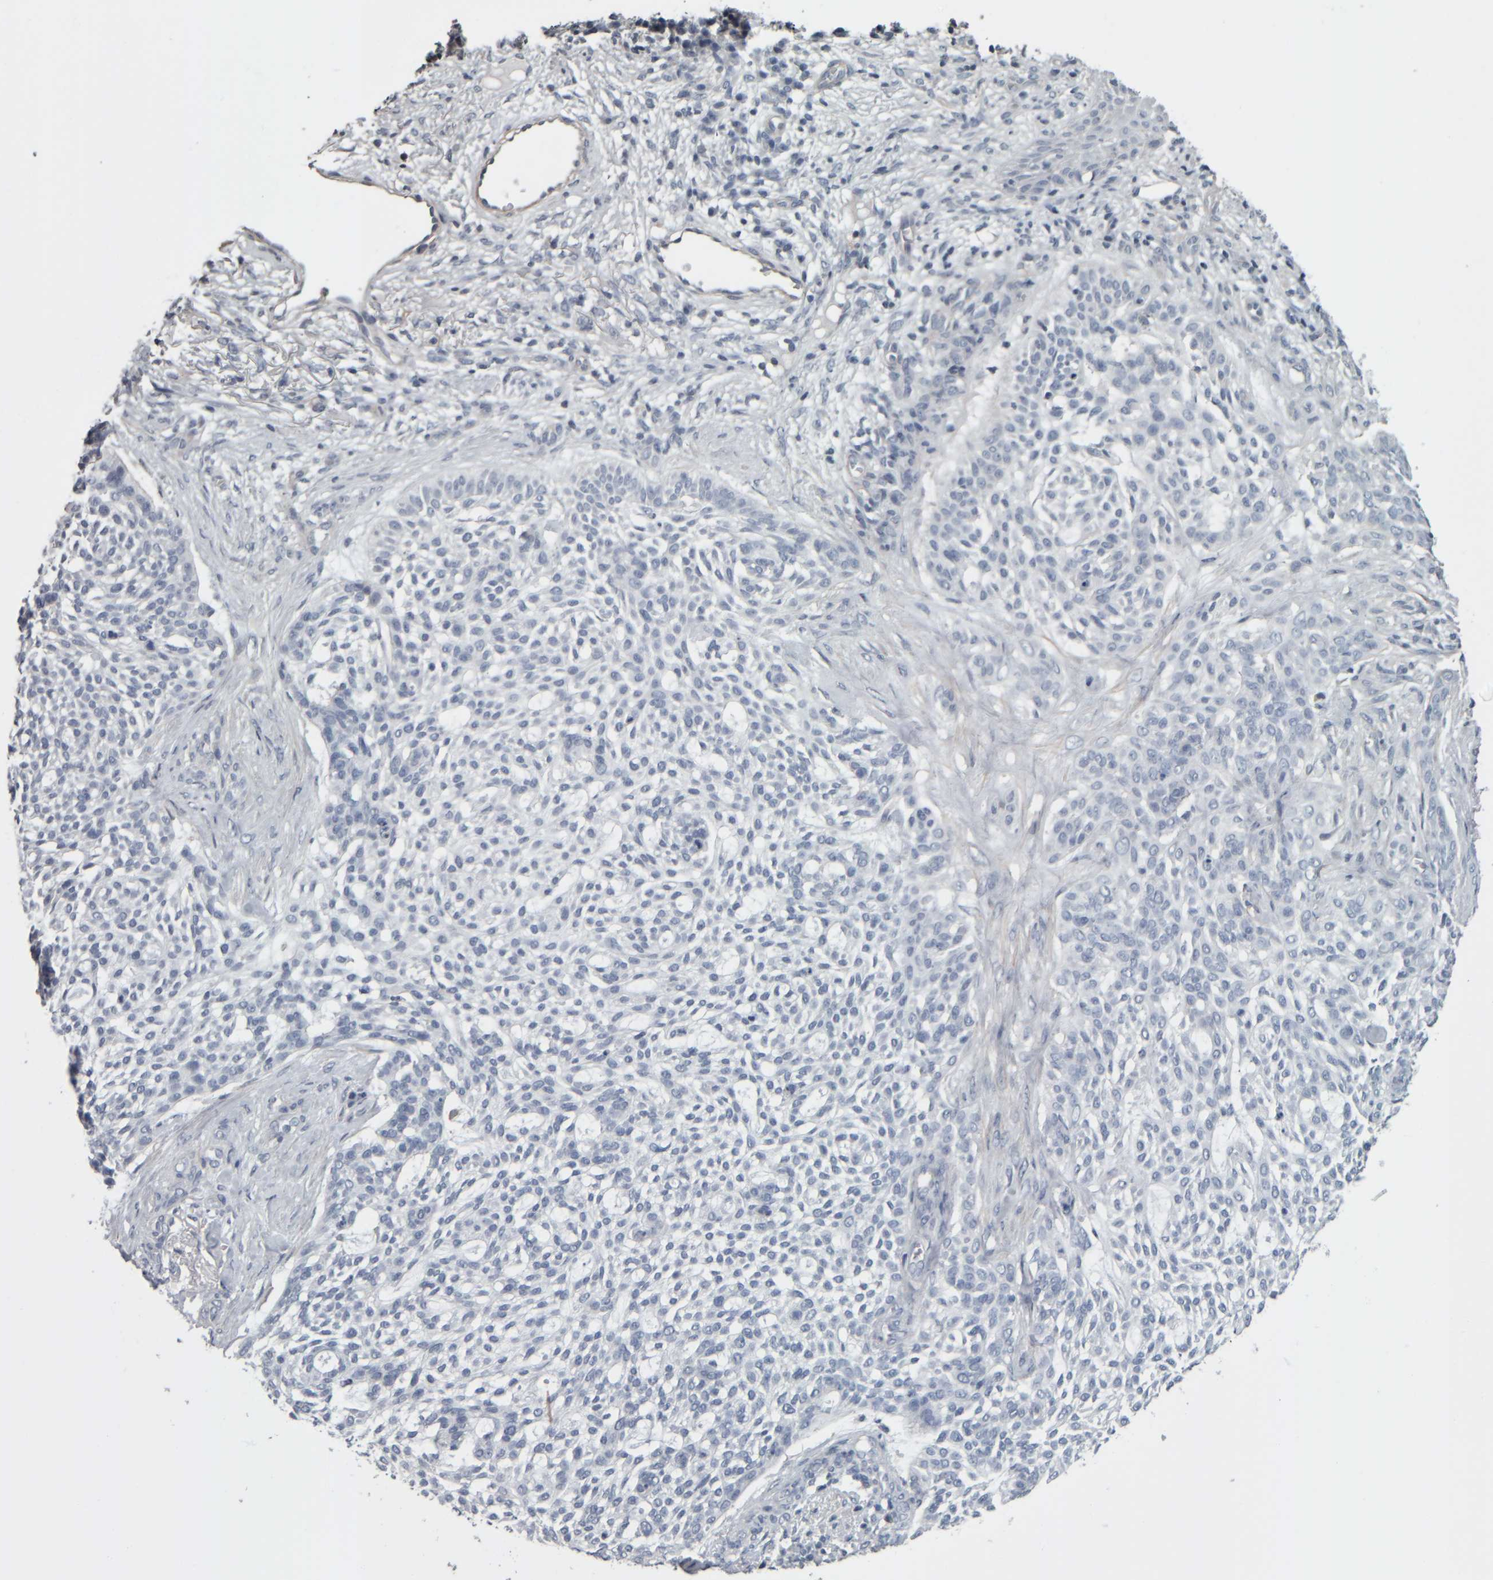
{"staining": {"intensity": "negative", "quantity": "none", "location": "none"}, "tissue": "skin cancer", "cell_type": "Tumor cells", "image_type": "cancer", "snomed": [{"axis": "morphology", "description": "Basal cell carcinoma"}, {"axis": "topography", "description": "Skin"}], "caption": "Immunohistochemistry of human basal cell carcinoma (skin) exhibits no expression in tumor cells.", "gene": "CAVIN4", "patient": {"sex": "female", "age": 64}}